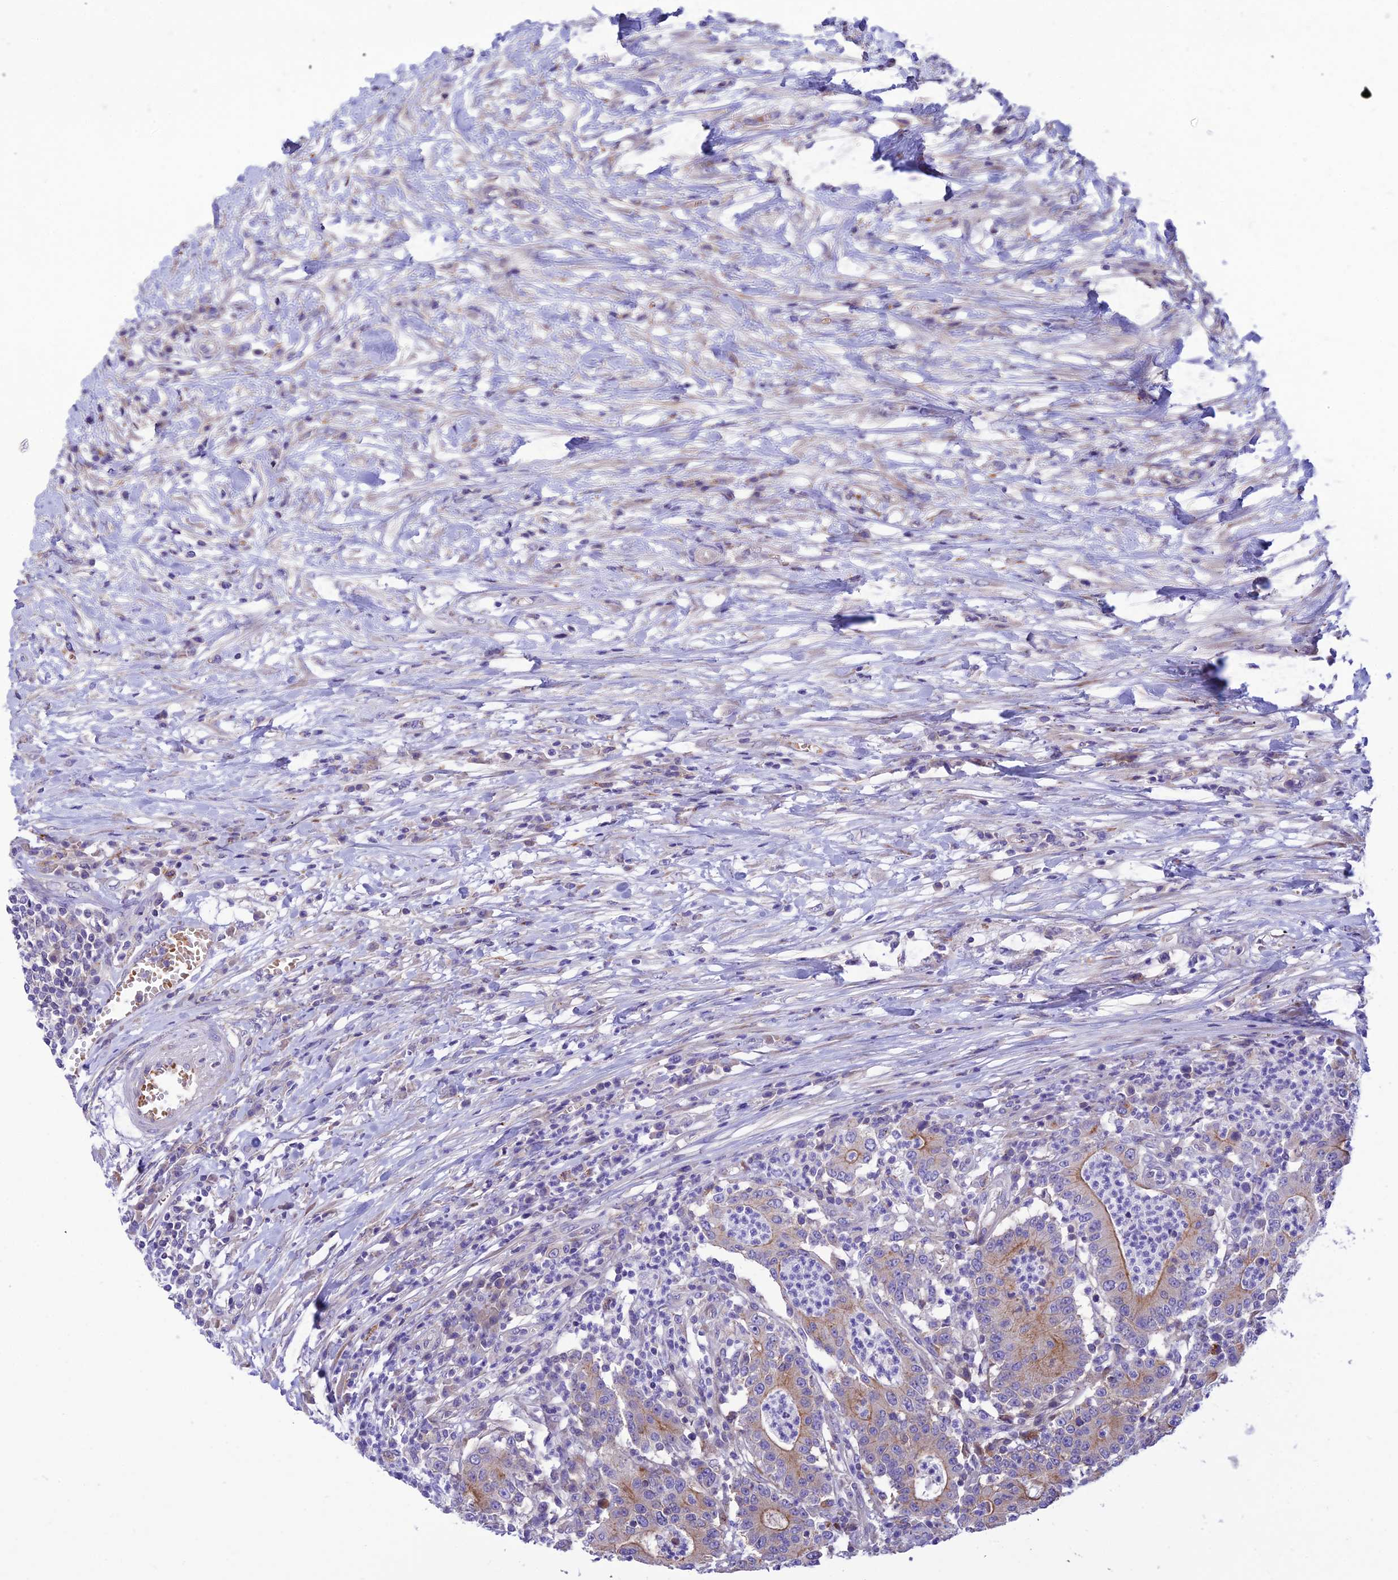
{"staining": {"intensity": "moderate", "quantity": "25%-75%", "location": "cytoplasmic/membranous"}, "tissue": "colorectal cancer", "cell_type": "Tumor cells", "image_type": "cancer", "snomed": [{"axis": "morphology", "description": "Adenocarcinoma, NOS"}, {"axis": "topography", "description": "Colon"}], "caption": "A micrograph showing moderate cytoplasmic/membranous positivity in approximately 25%-75% of tumor cells in adenocarcinoma (colorectal), as visualized by brown immunohistochemical staining.", "gene": "CCDC157", "patient": {"sex": "male", "age": 83}}